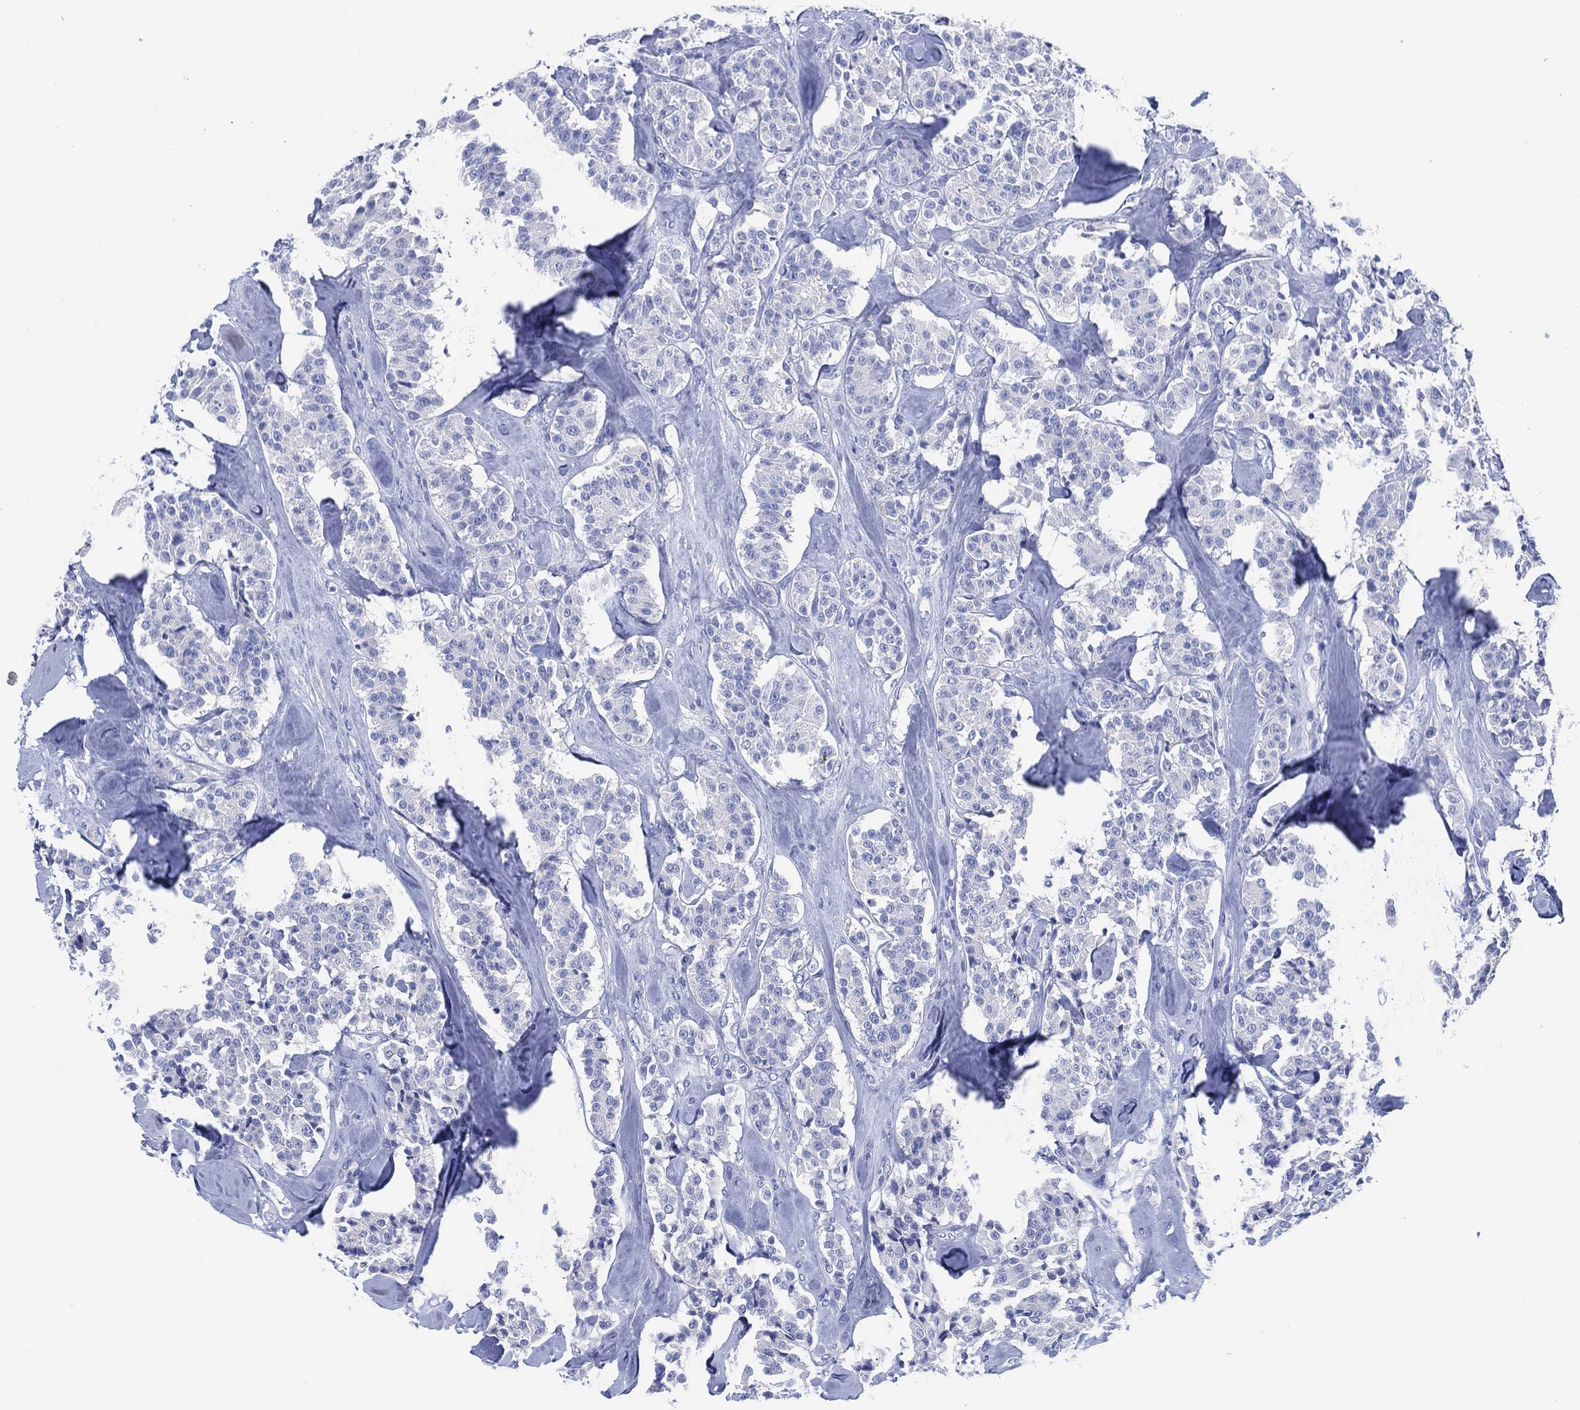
{"staining": {"intensity": "negative", "quantity": "none", "location": "none"}, "tissue": "carcinoid", "cell_type": "Tumor cells", "image_type": "cancer", "snomed": [{"axis": "morphology", "description": "Carcinoid, malignant, NOS"}, {"axis": "topography", "description": "Pancreas"}], "caption": "The image exhibits no significant positivity in tumor cells of carcinoid (malignant).", "gene": "SLC9C2", "patient": {"sex": "male", "age": 41}}